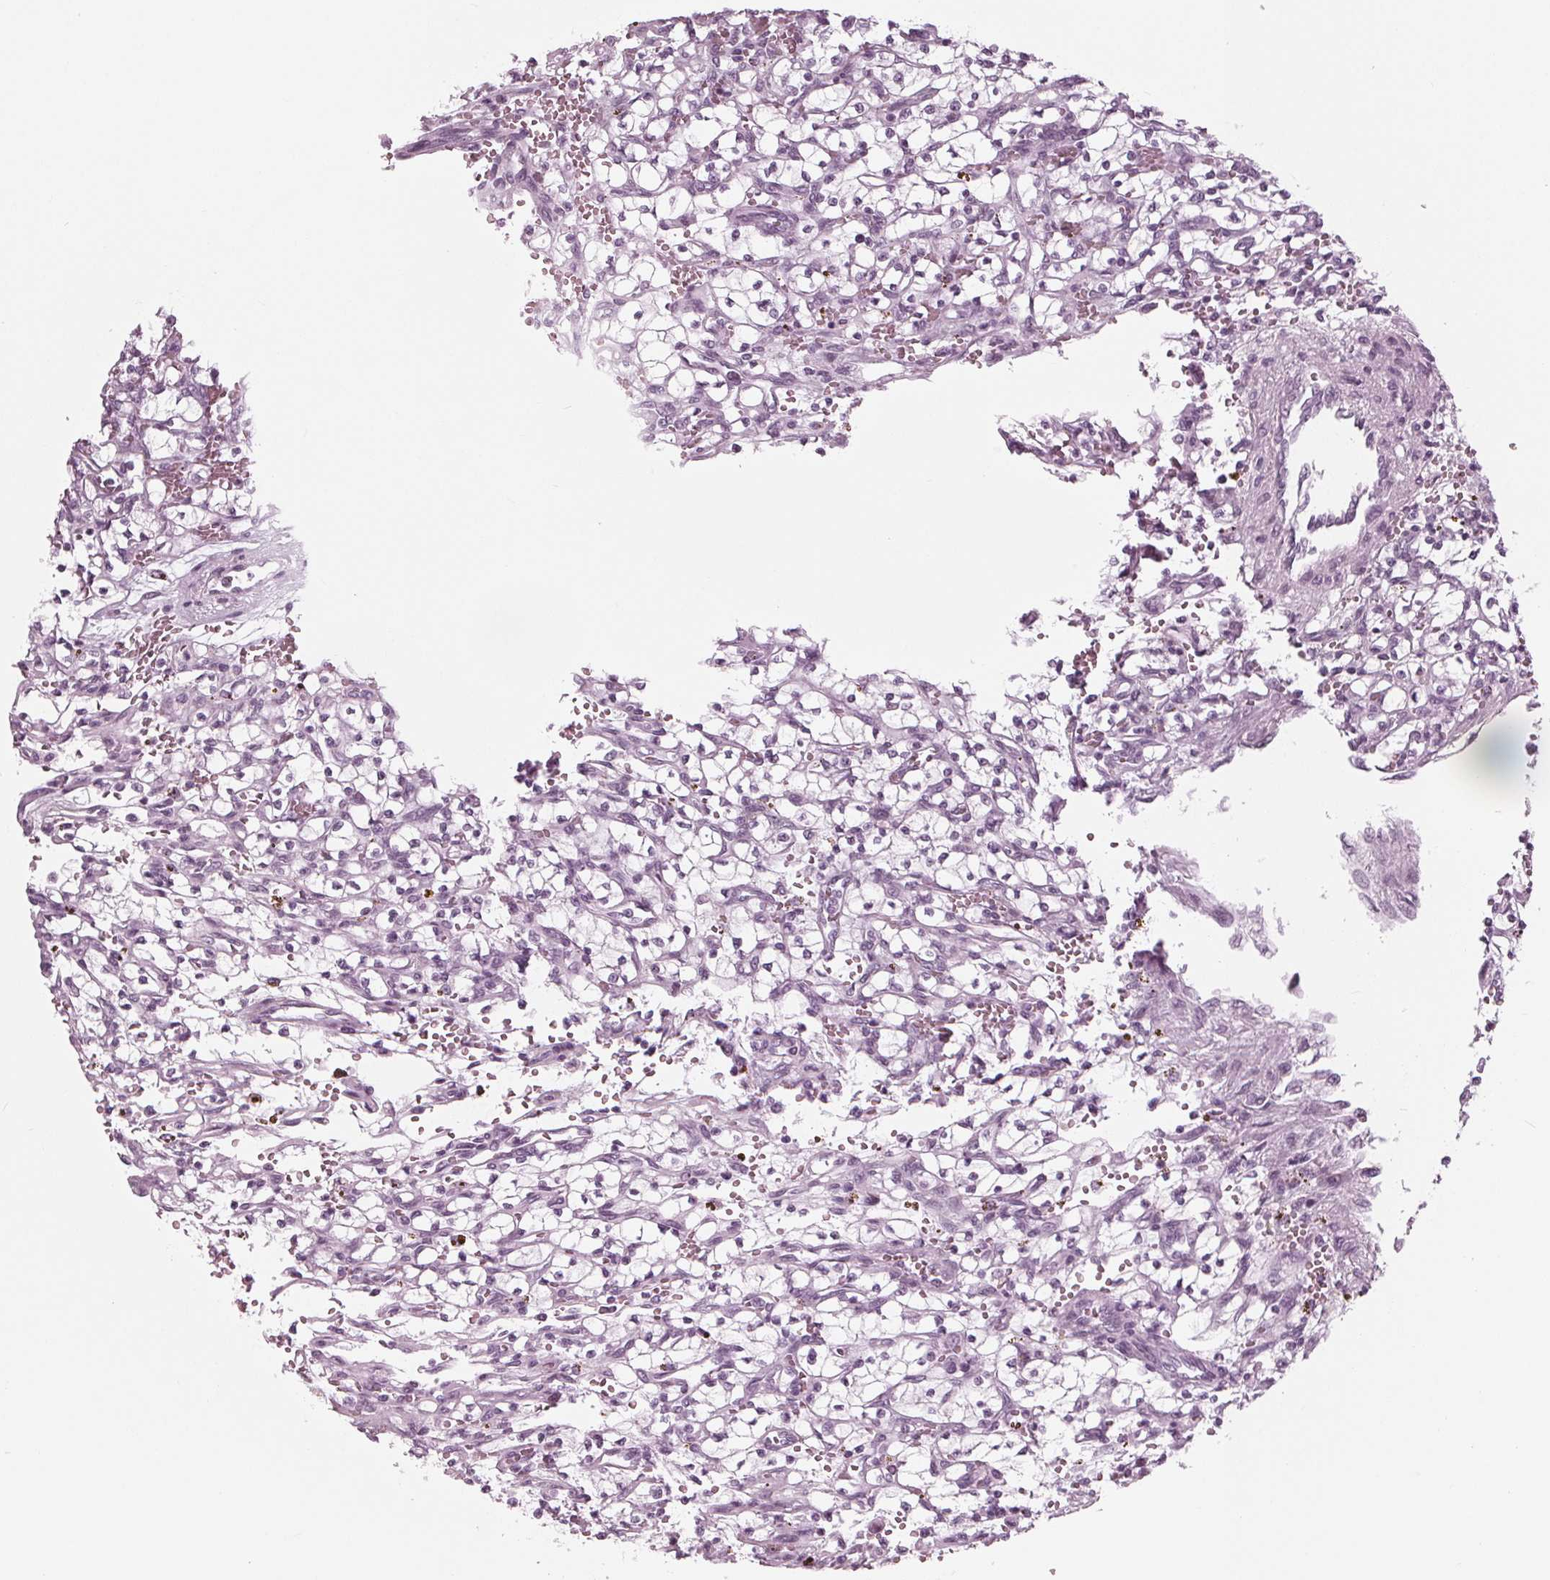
{"staining": {"intensity": "negative", "quantity": "none", "location": "none"}, "tissue": "renal cancer", "cell_type": "Tumor cells", "image_type": "cancer", "snomed": [{"axis": "morphology", "description": "Adenocarcinoma, NOS"}, {"axis": "topography", "description": "Kidney"}], "caption": "A high-resolution image shows immunohistochemistry (IHC) staining of renal cancer, which exhibits no significant expression in tumor cells. (IHC, brightfield microscopy, high magnification).", "gene": "KRT28", "patient": {"sex": "female", "age": 64}}